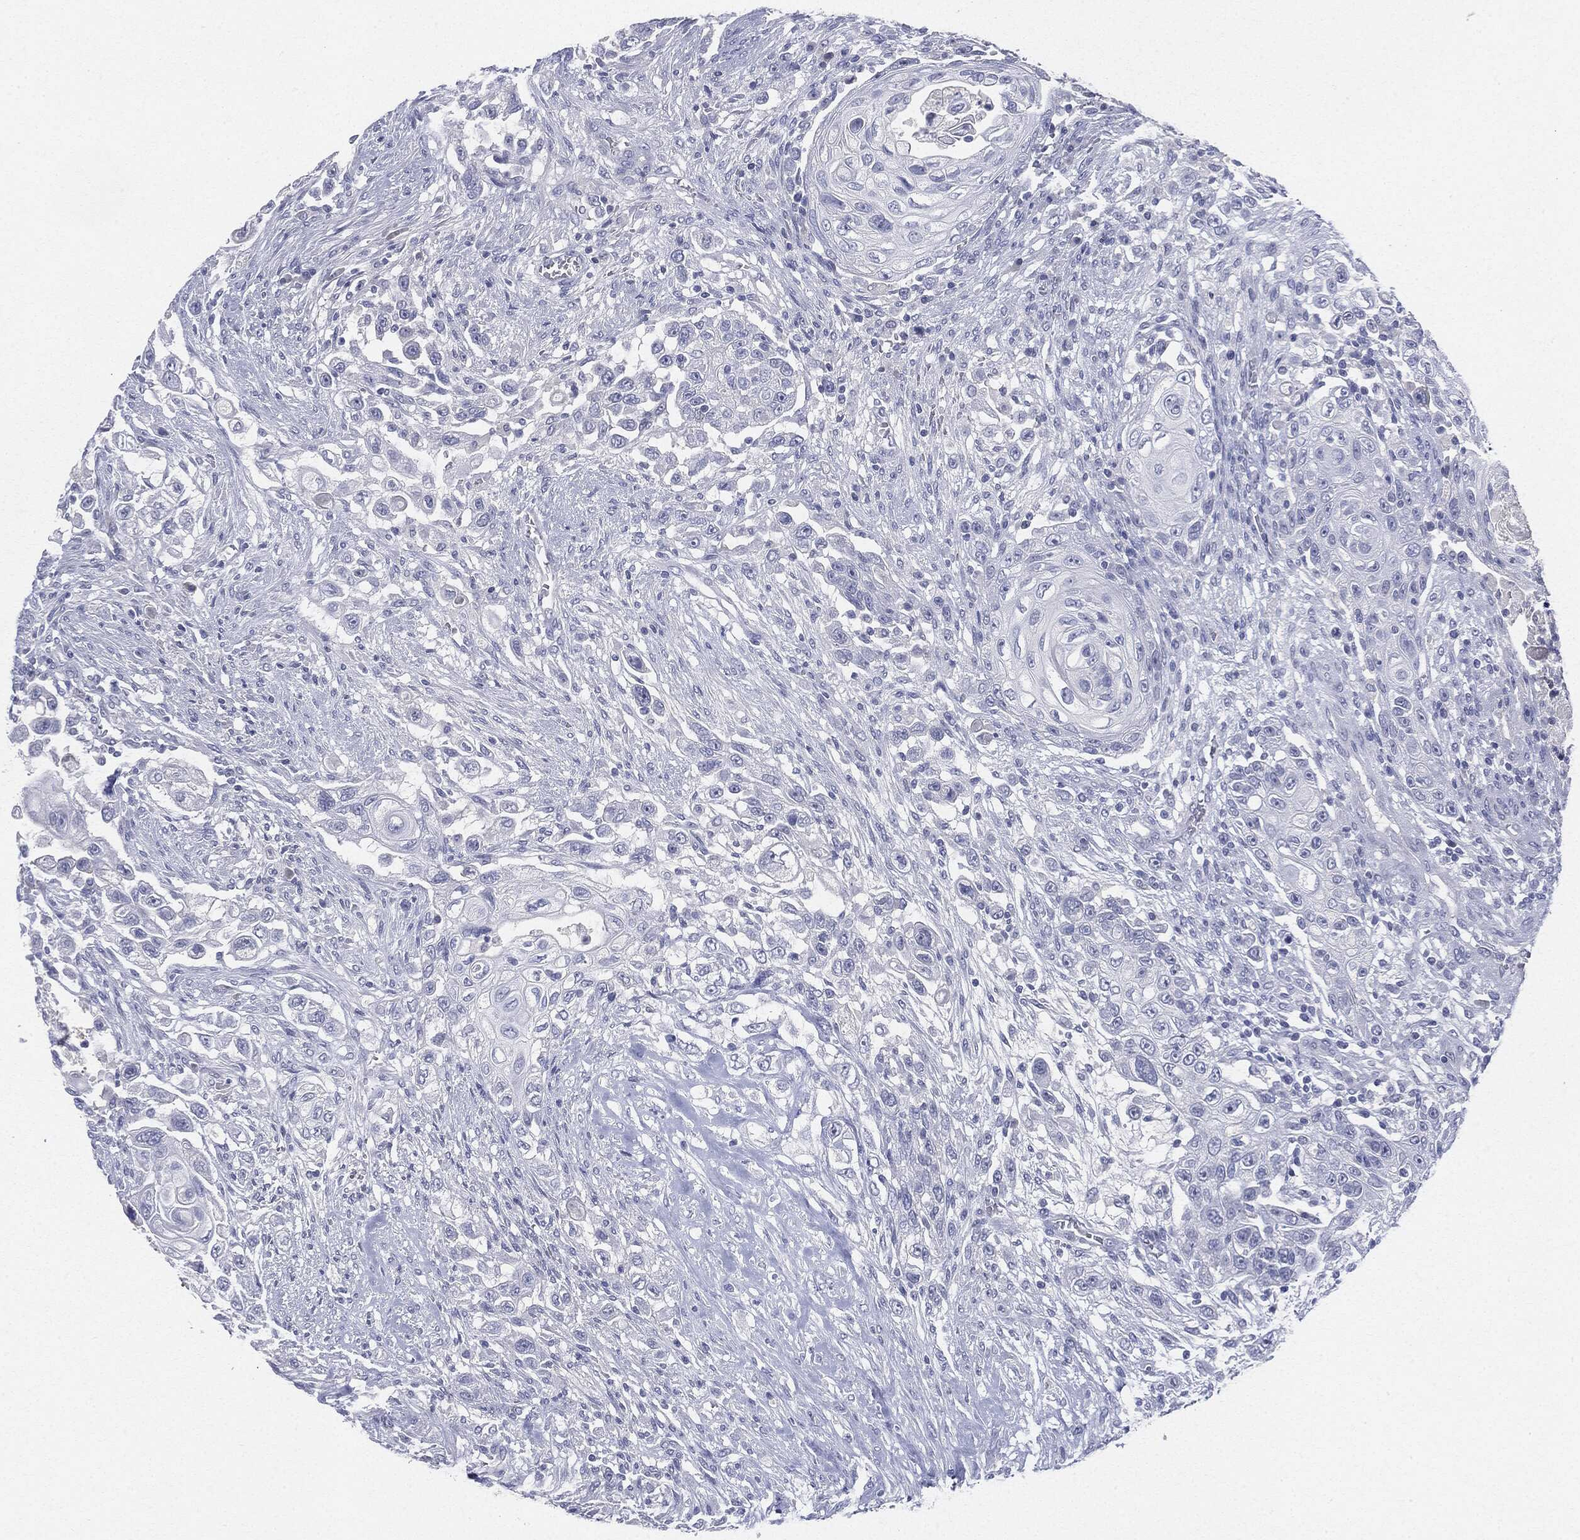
{"staining": {"intensity": "negative", "quantity": "none", "location": "none"}, "tissue": "urothelial cancer", "cell_type": "Tumor cells", "image_type": "cancer", "snomed": [{"axis": "morphology", "description": "Urothelial carcinoma, High grade"}, {"axis": "topography", "description": "Urinary bladder"}], "caption": "This is an immunohistochemistry (IHC) photomicrograph of human urothelial carcinoma (high-grade). There is no positivity in tumor cells.", "gene": "CGB1", "patient": {"sex": "female", "age": 56}}